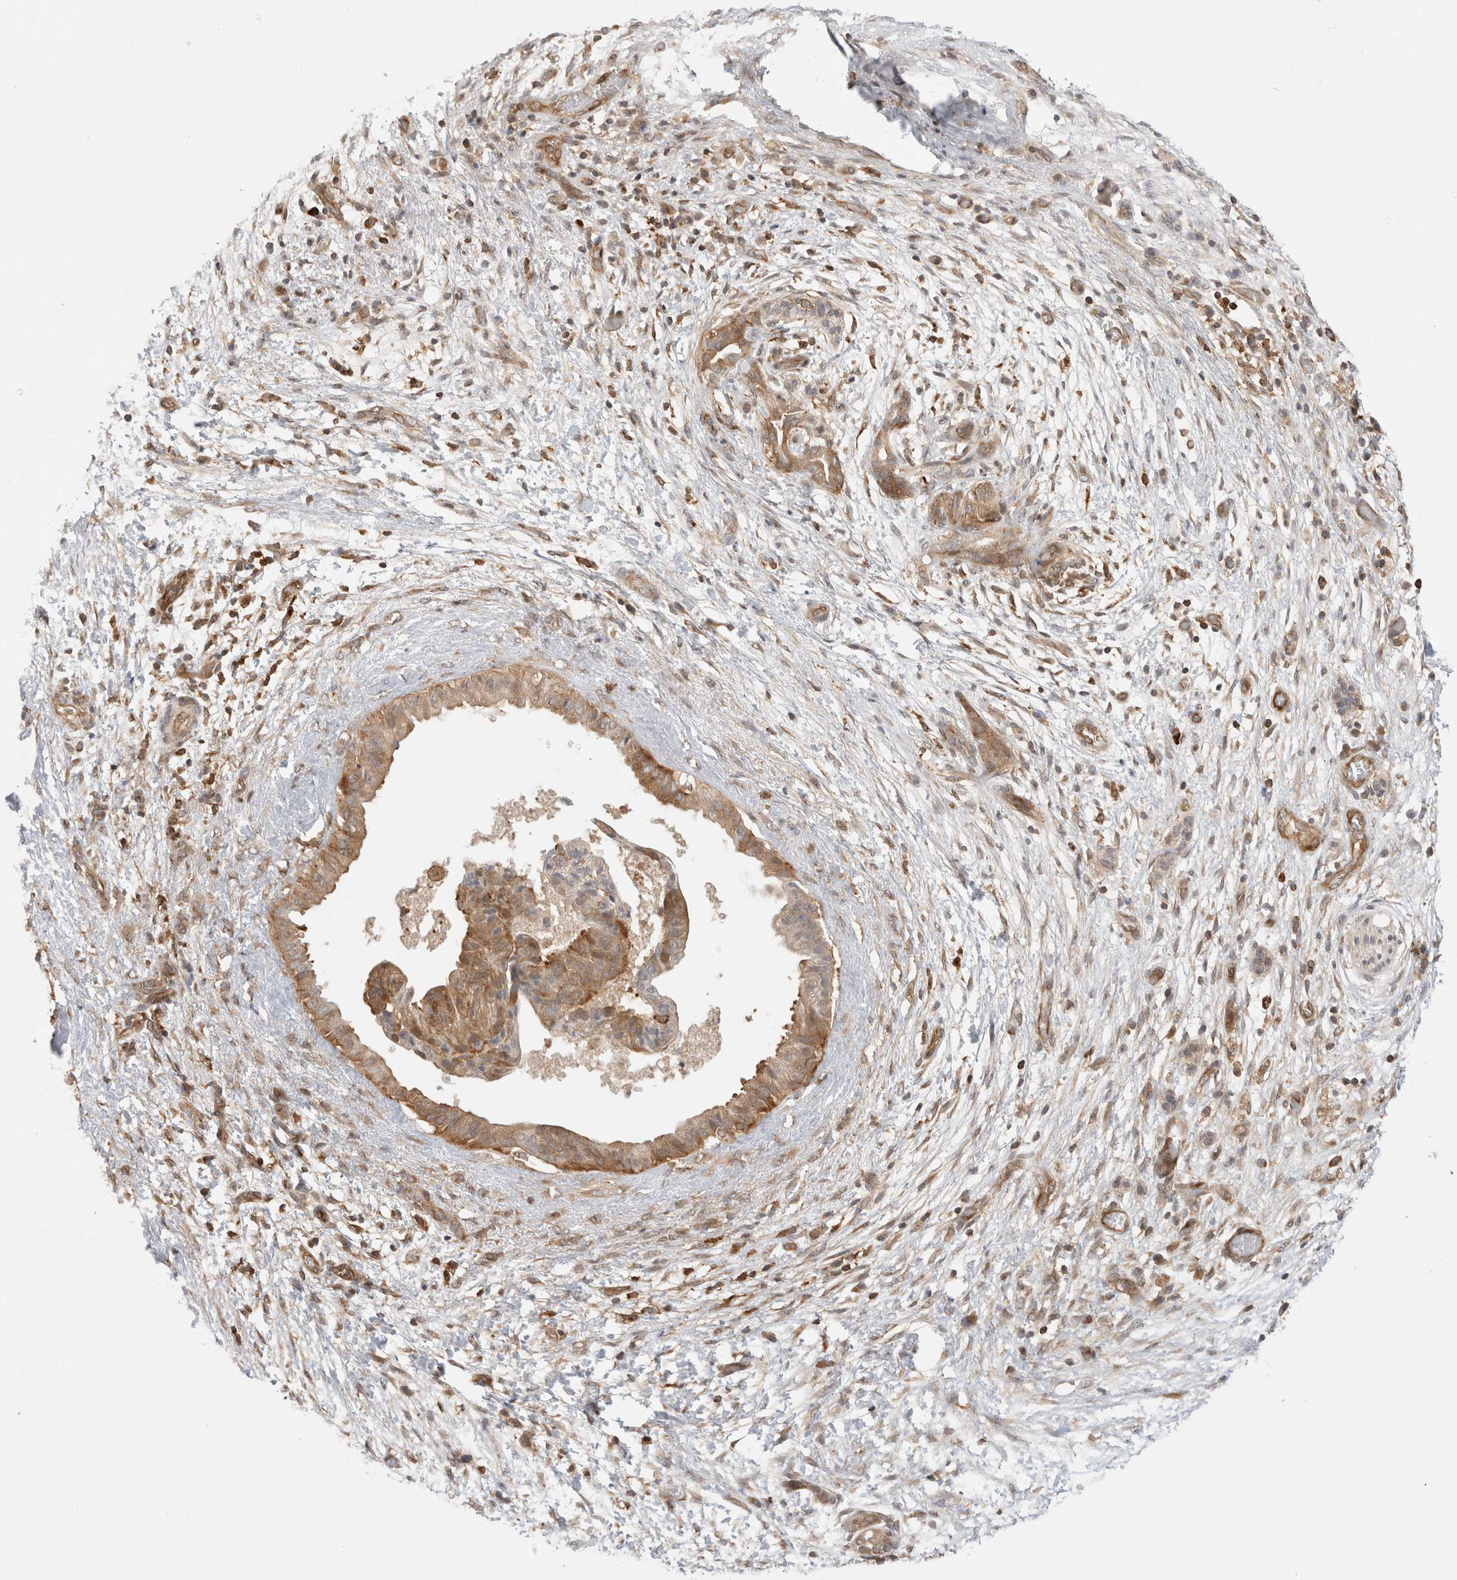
{"staining": {"intensity": "moderate", "quantity": ">75%", "location": "cytoplasmic/membranous"}, "tissue": "pancreatic cancer", "cell_type": "Tumor cells", "image_type": "cancer", "snomed": [{"axis": "morphology", "description": "Adenocarcinoma, NOS"}, {"axis": "topography", "description": "Pancreas"}], "caption": "IHC of human adenocarcinoma (pancreatic) displays medium levels of moderate cytoplasmic/membranous positivity in about >75% of tumor cells.", "gene": "NFKB1", "patient": {"sex": "female", "age": 78}}